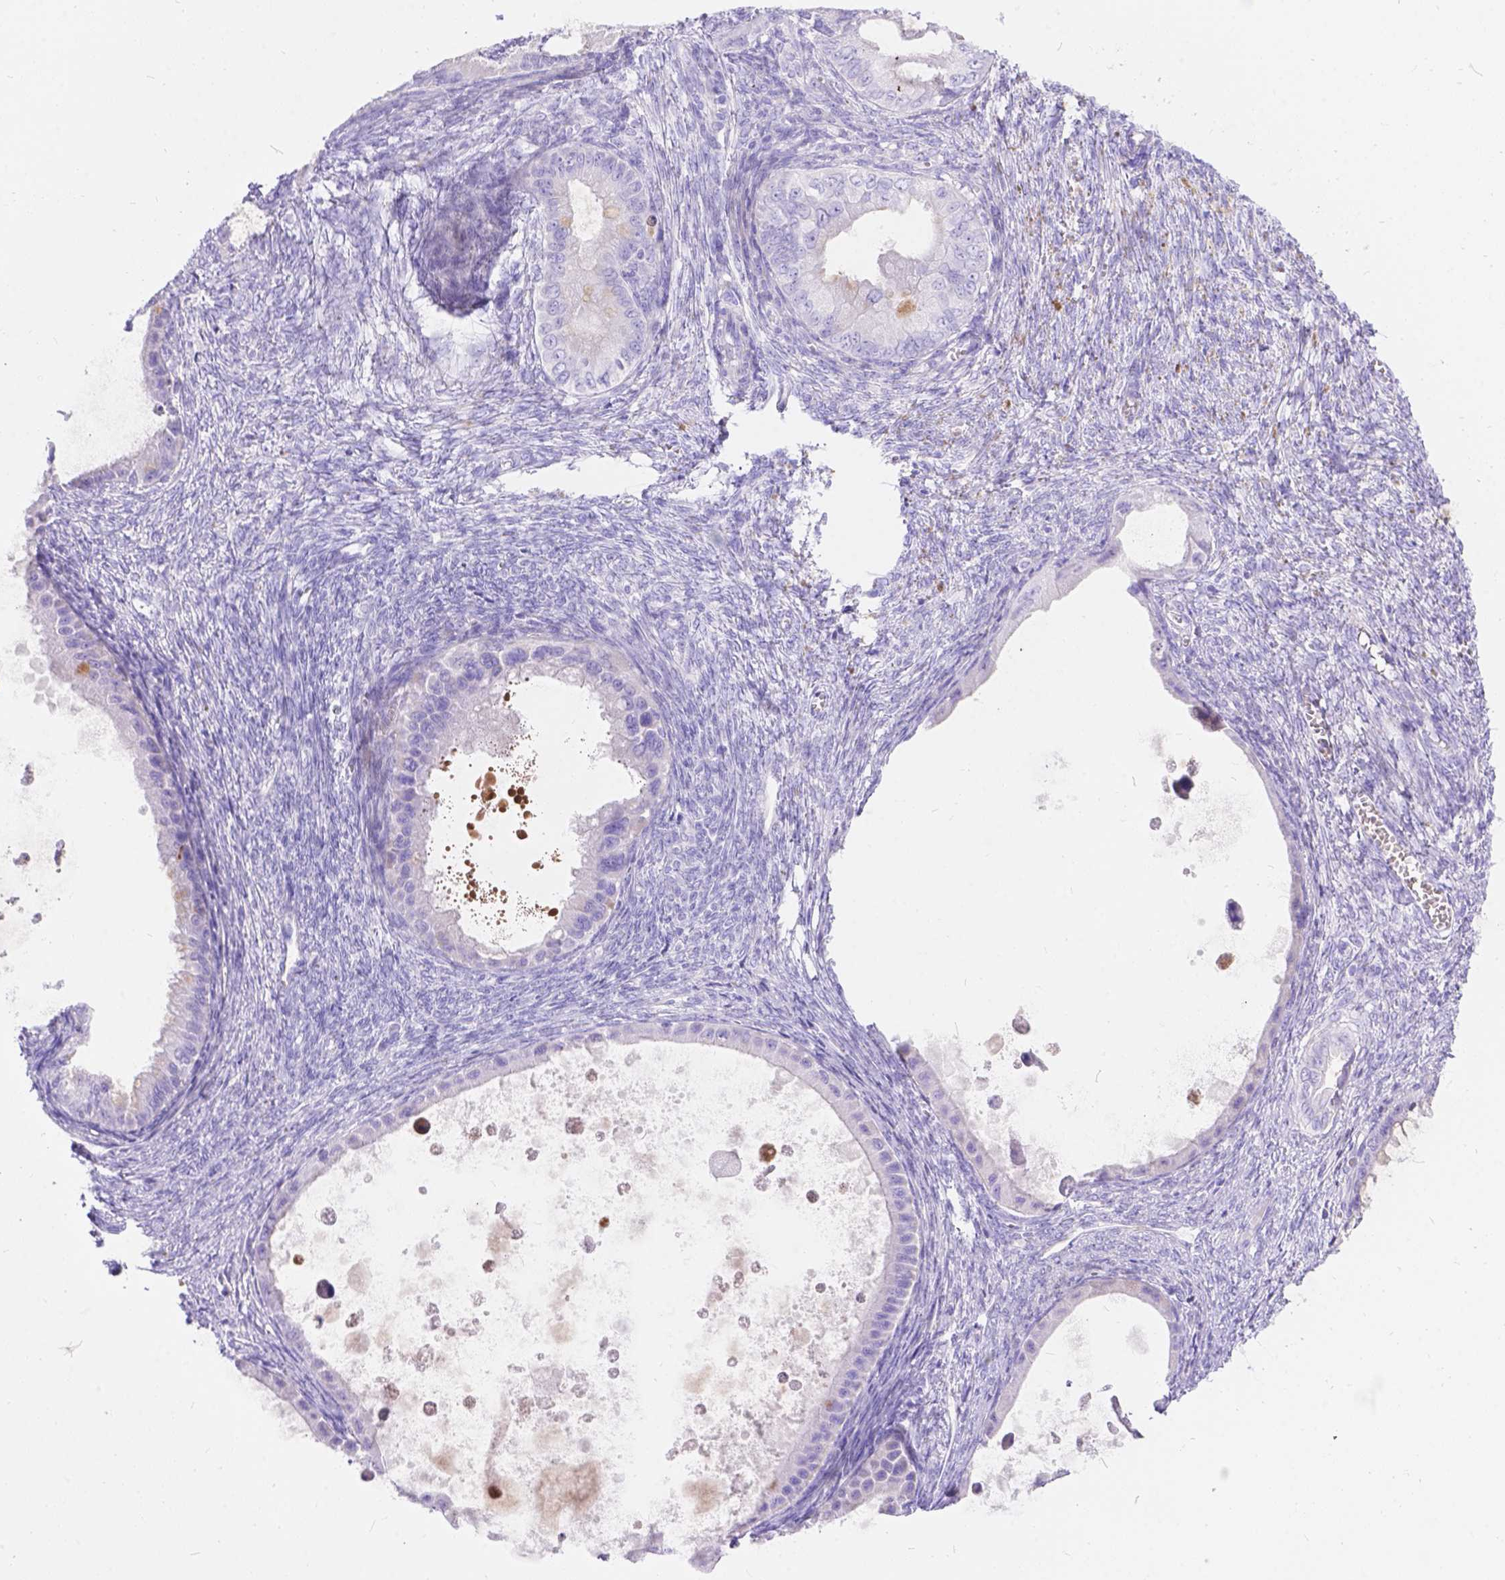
{"staining": {"intensity": "negative", "quantity": "none", "location": "none"}, "tissue": "ovarian cancer", "cell_type": "Tumor cells", "image_type": "cancer", "snomed": [{"axis": "morphology", "description": "Cystadenocarcinoma, mucinous, NOS"}, {"axis": "topography", "description": "Ovary"}], "caption": "An IHC histopathology image of ovarian cancer is shown. There is no staining in tumor cells of ovarian cancer. (DAB (3,3'-diaminobenzidine) immunohistochemistry (IHC) with hematoxylin counter stain).", "gene": "KLHL10", "patient": {"sex": "female", "age": 64}}